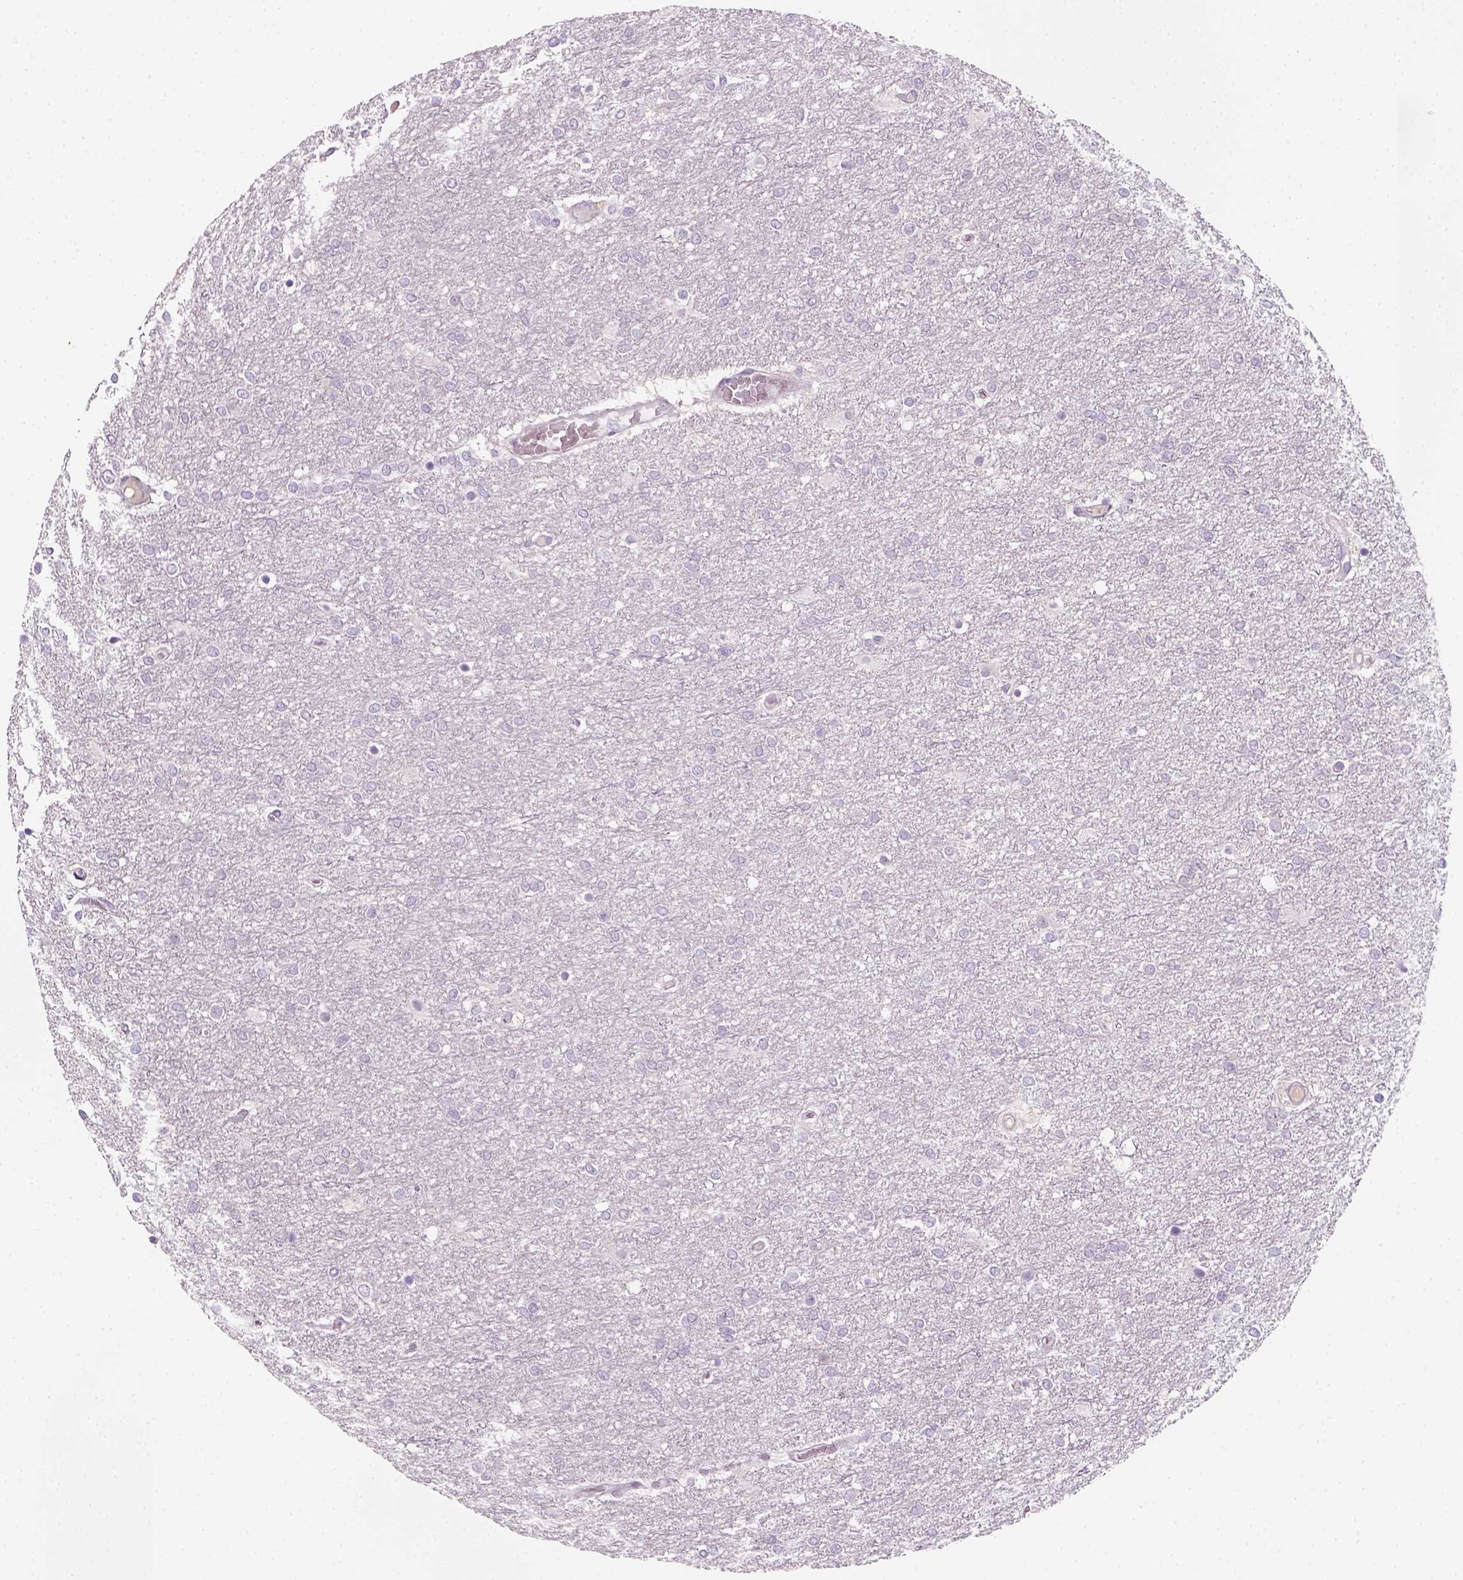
{"staining": {"intensity": "negative", "quantity": "none", "location": "none"}, "tissue": "glioma", "cell_type": "Tumor cells", "image_type": "cancer", "snomed": [{"axis": "morphology", "description": "Glioma, malignant, High grade"}, {"axis": "topography", "description": "Brain"}], "caption": "Protein analysis of glioma shows no significant positivity in tumor cells.", "gene": "GFI1B", "patient": {"sex": "female", "age": 61}}